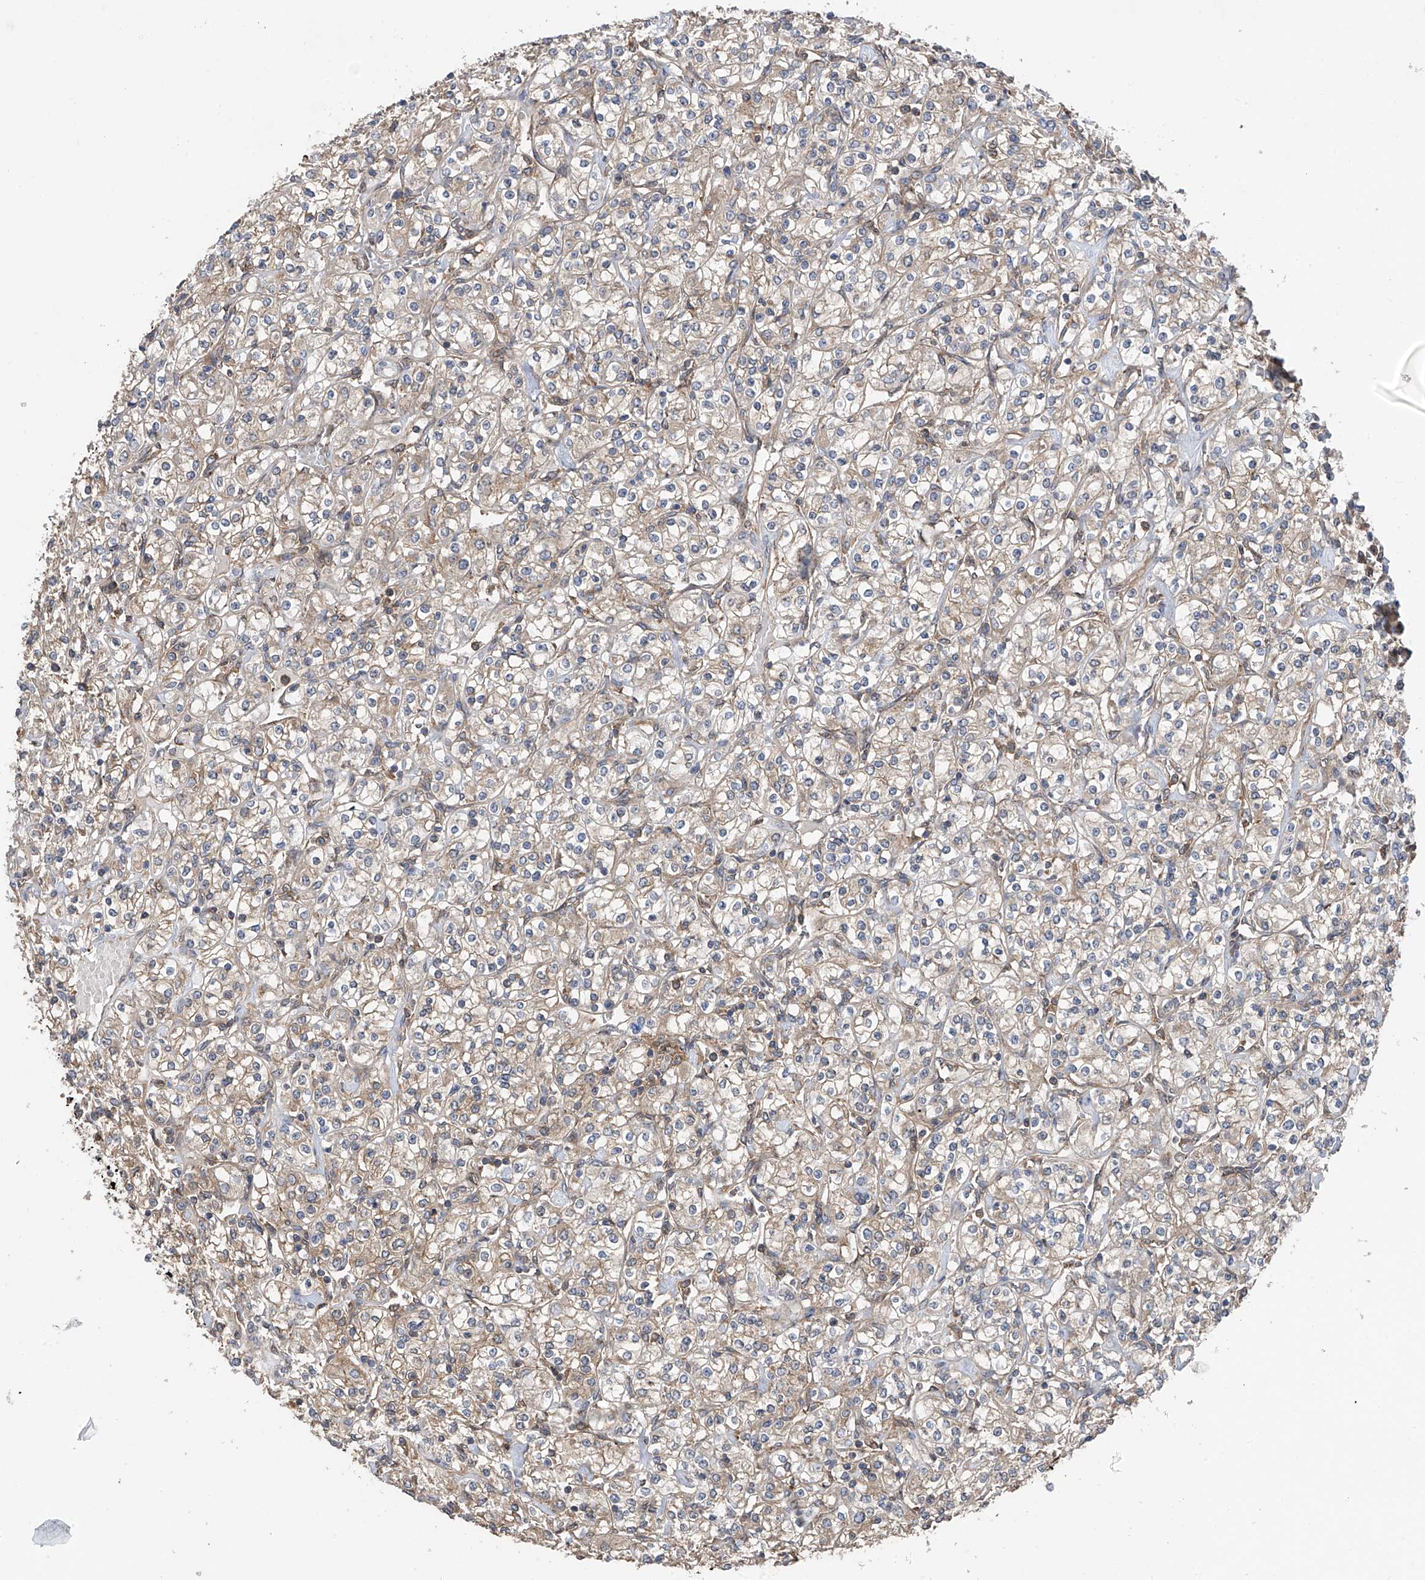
{"staining": {"intensity": "weak", "quantity": "25%-75%", "location": "cytoplasmic/membranous"}, "tissue": "renal cancer", "cell_type": "Tumor cells", "image_type": "cancer", "snomed": [{"axis": "morphology", "description": "Adenocarcinoma, NOS"}, {"axis": "topography", "description": "Kidney"}], "caption": "This photomicrograph exhibits IHC staining of human renal adenocarcinoma, with low weak cytoplasmic/membranous staining in approximately 25%-75% of tumor cells.", "gene": "CHPF", "patient": {"sex": "male", "age": 77}}